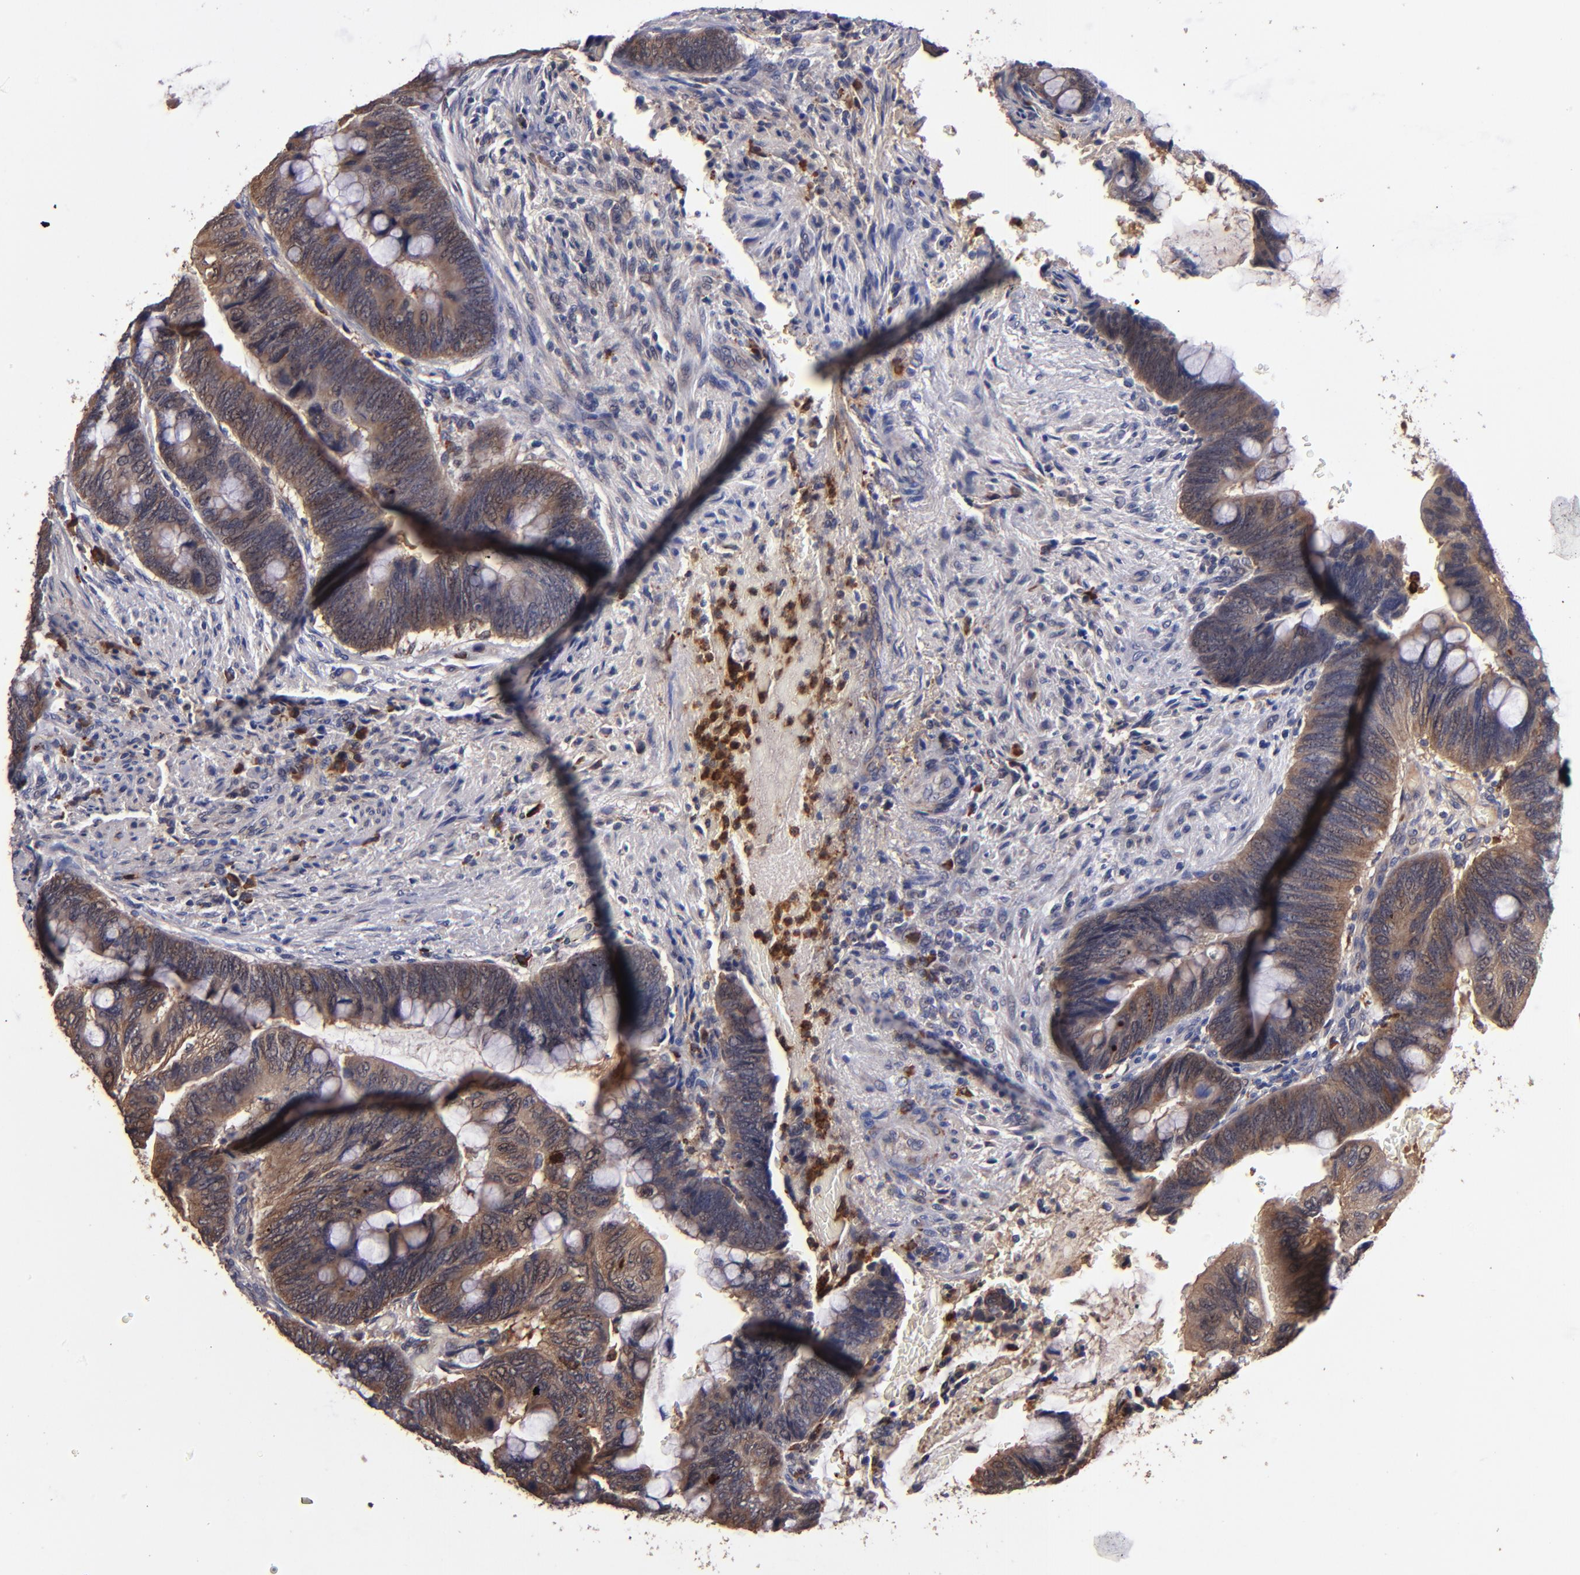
{"staining": {"intensity": "moderate", "quantity": ">75%", "location": "cytoplasmic/membranous"}, "tissue": "colorectal cancer", "cell_type": "Tumor cells", "image_type": "cancer", "snomed": [{"axis": "morphology", "description": "Normal tissue, NOS"}, {"axis": "morphology", "description": "Adenocarcinoma, NOS"}, {"axis": "topography", "description": "Rectum"}], "caption": "Colorectal adenocarcinoma stained with a protein marker reveals moderate staining in tumor cells.", "gene": "TTLL12", "patient": {"sex": "male", "age": 92}}